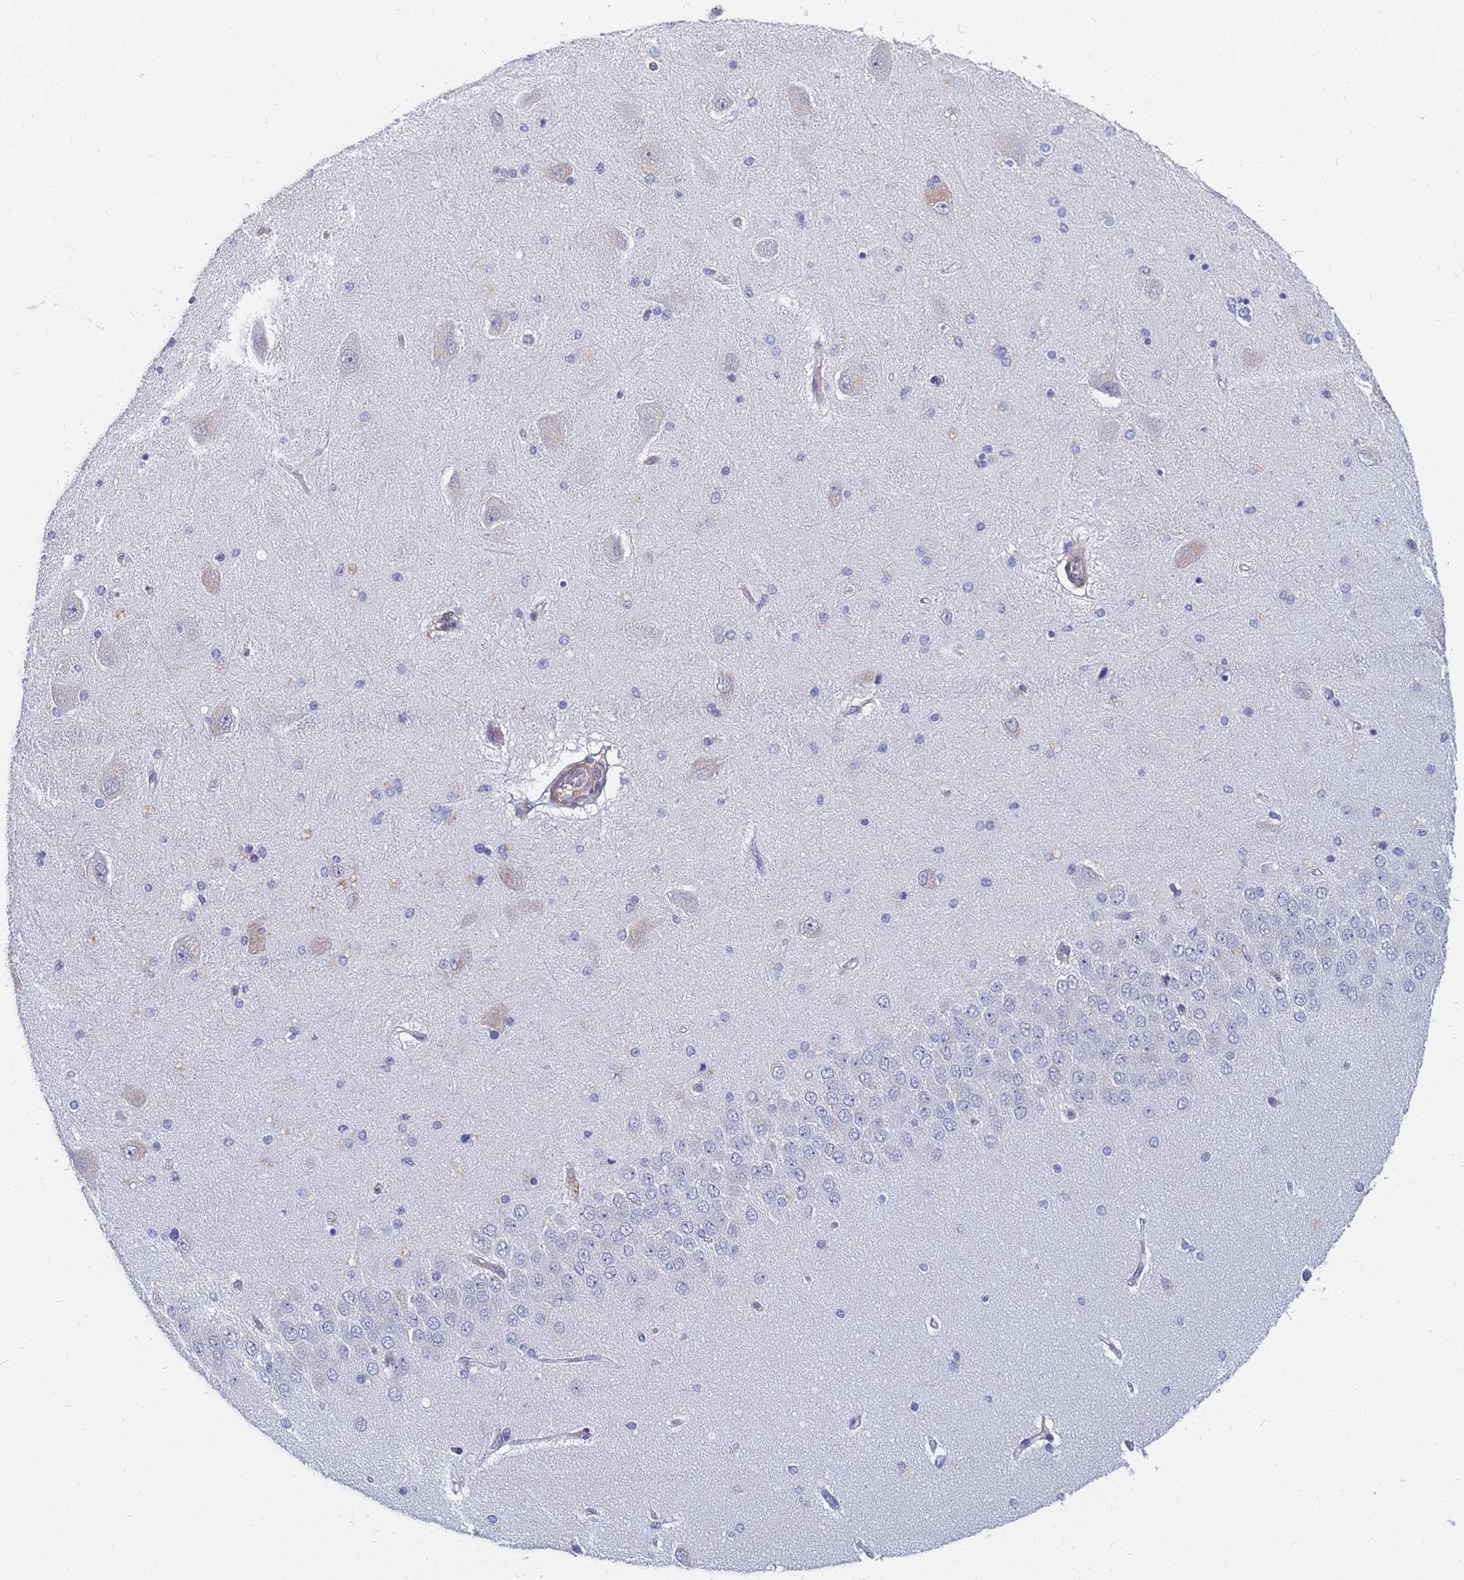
{"staining": {"intensity": "negative", "quantity": "none", "location": "none"}, "tissue": "hippocampus", "cell_type": "Glial cells", "image_type": "normal", "snomed": [{"axis": "morphology", "description": "Normal tissue, NOS"}, {"axis": "topography", "description": "Hippocampus"}], "caption": "Immunohistochemistry photomicrograph of benign hippocampus: hippocampus stained with DAB (3,3'-diaminobenzidine) shows no significant protein positivity in glial cells.", "gene": "FAM166B", "patient": {"sex": "female", "age": 54}}